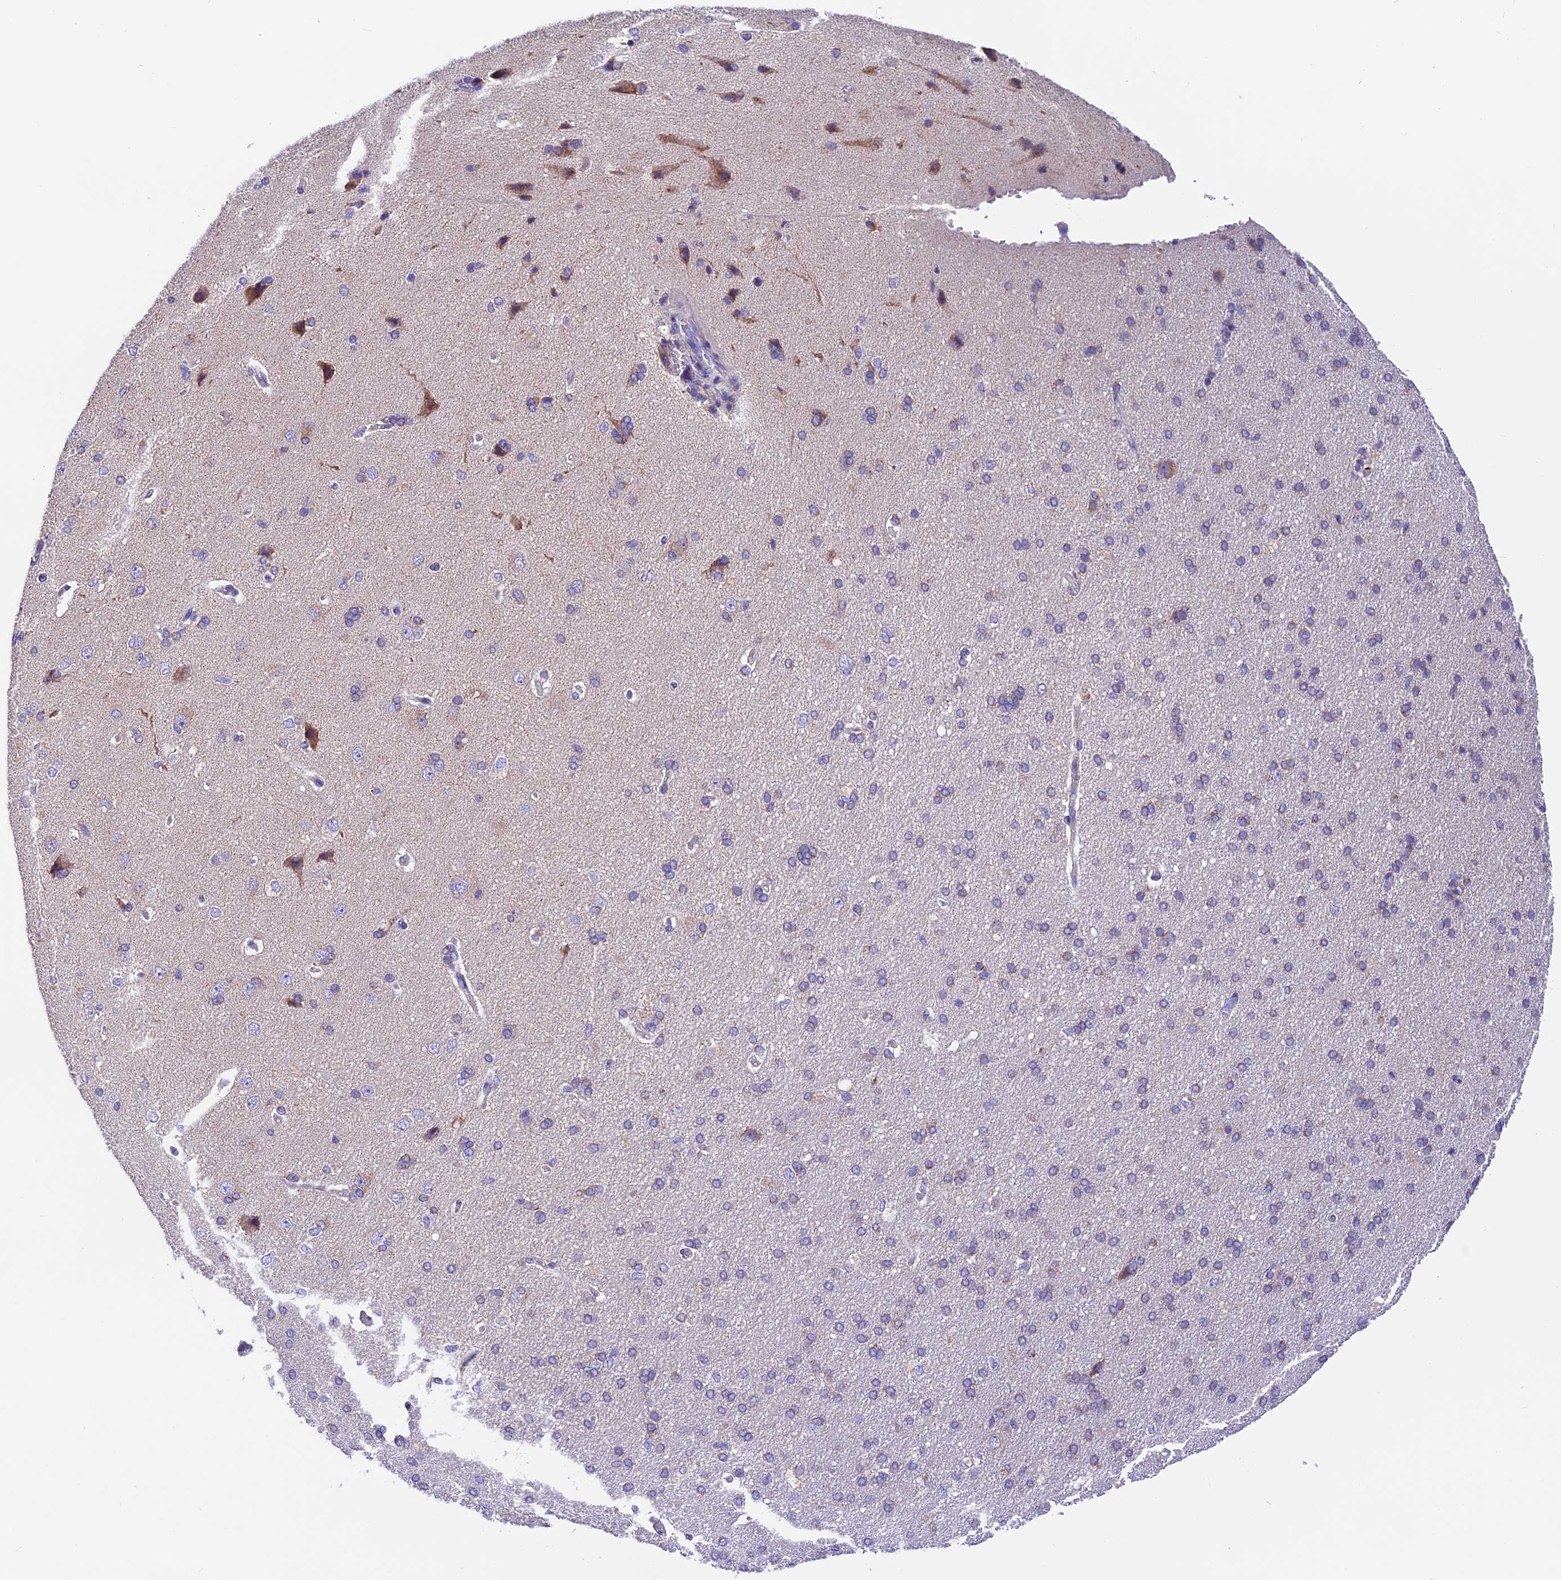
{"staining": {"intensity": "negative", "quantity": "none", "location": "none"}, "tissue": "cerebral cortex", "cell_type": "Endothelial cells", "image_type": "normal", "snomed": [{"axis": "morphology", "description": "Normal tissue, NOS"}, {"axis": "topography", "description": "Cerebral cortex"}], "caption": "The photomicrograph exhibits no significant positivity in endothelial cells of cerebral cortex. The staining is performed using DAB brown chromogen with nuclei counter-stained in using hematoxylin.", "gene": "MGME1", "patient": {"sex": "male", "age": 62}}